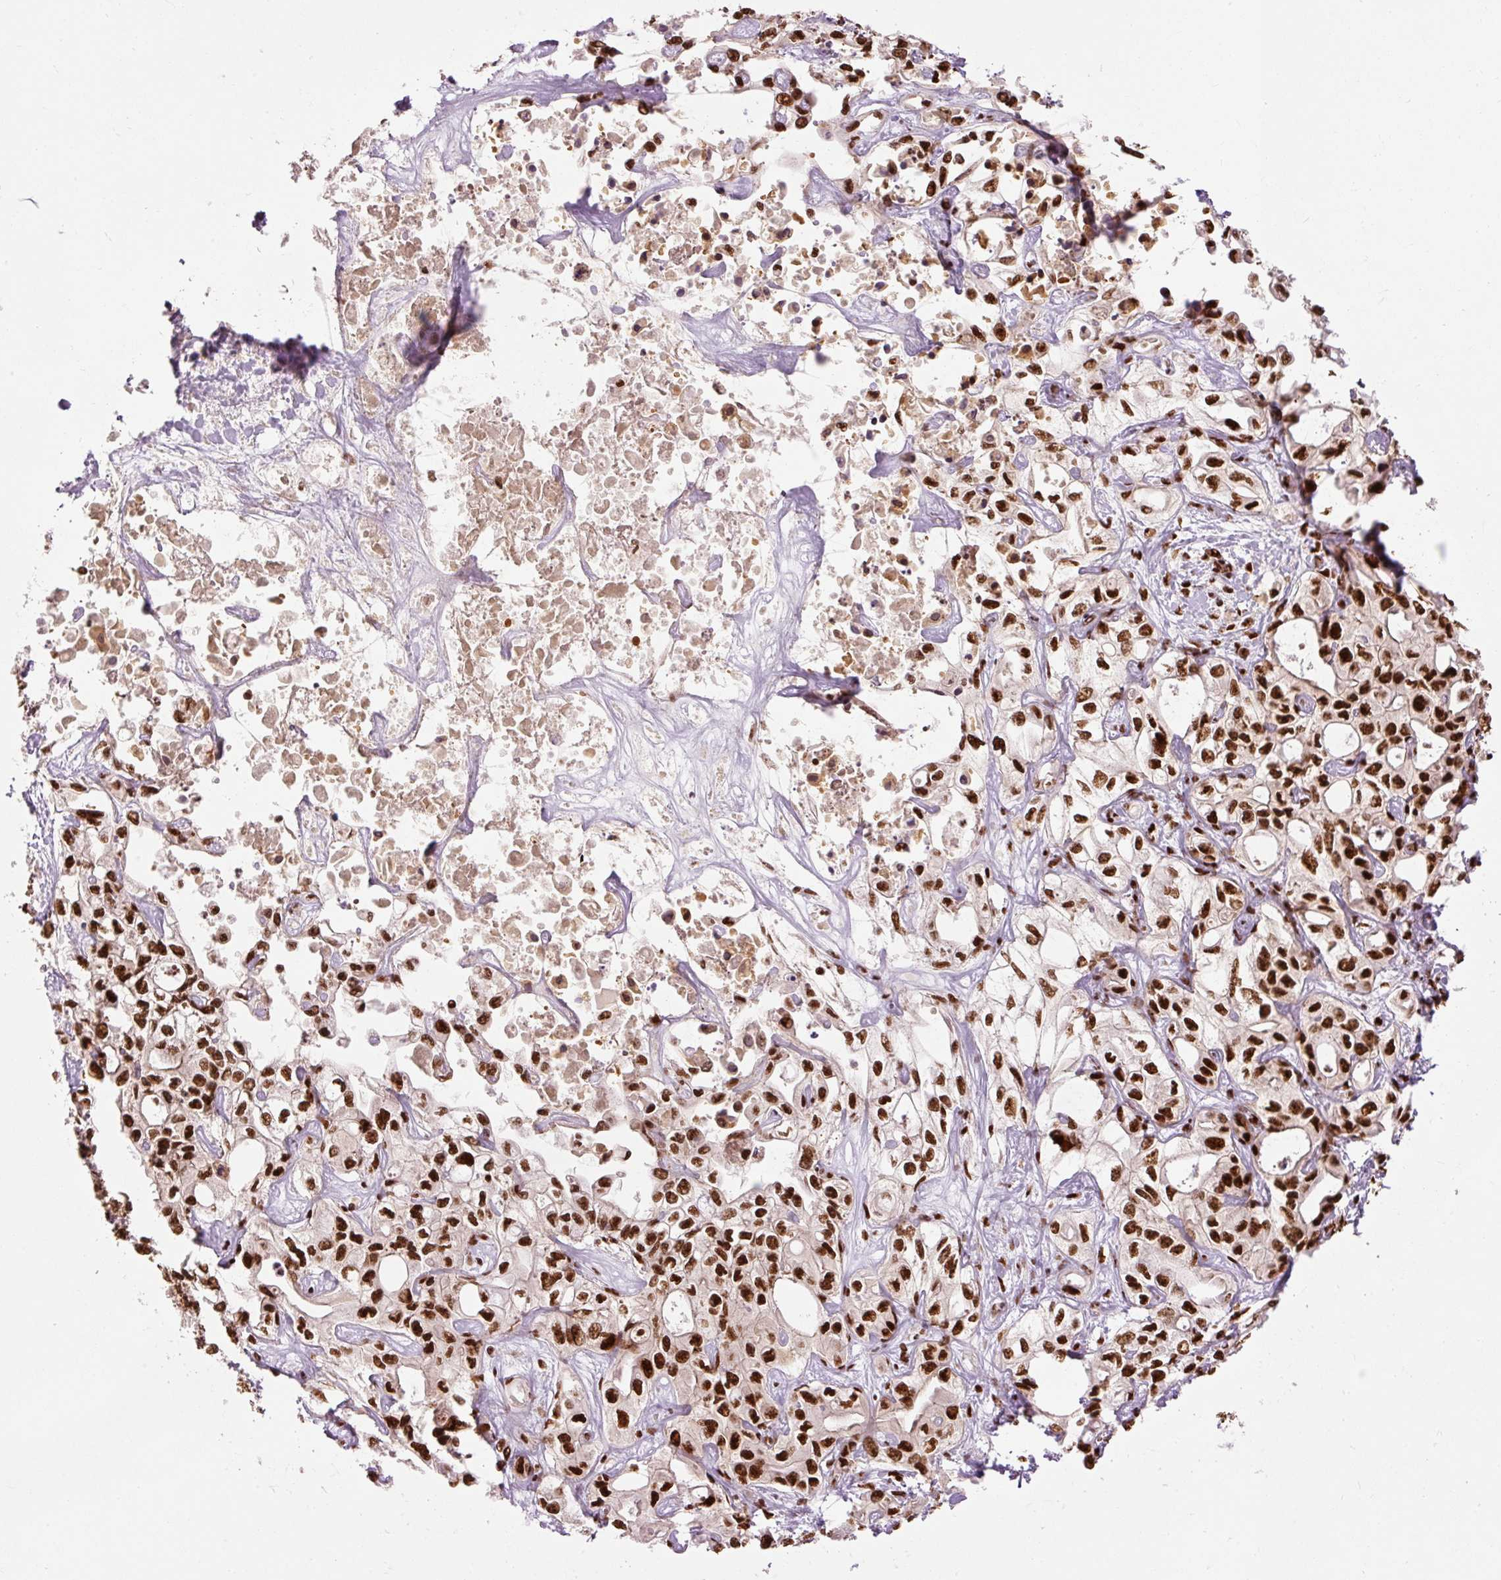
{"staining": {"intensity": "strong", "quantity": ">75%", "location": "nuclear"}, "tissue": "liver cancer", "cell_type": "Tumor cells", "image_type": "cancer", "snomed": [{"axis": "morphology", "description": "Cholangiocarcinoma"}, {"axis": "topography", "description": "Liver"}], "caption": "The immunohistochemical stain labels strong nuclear staining in tumor cells of cholangiocarcinoma (liver) tissue.", "gene": "ZBTB44", "patient": {"sex": "female", "age": 64}}